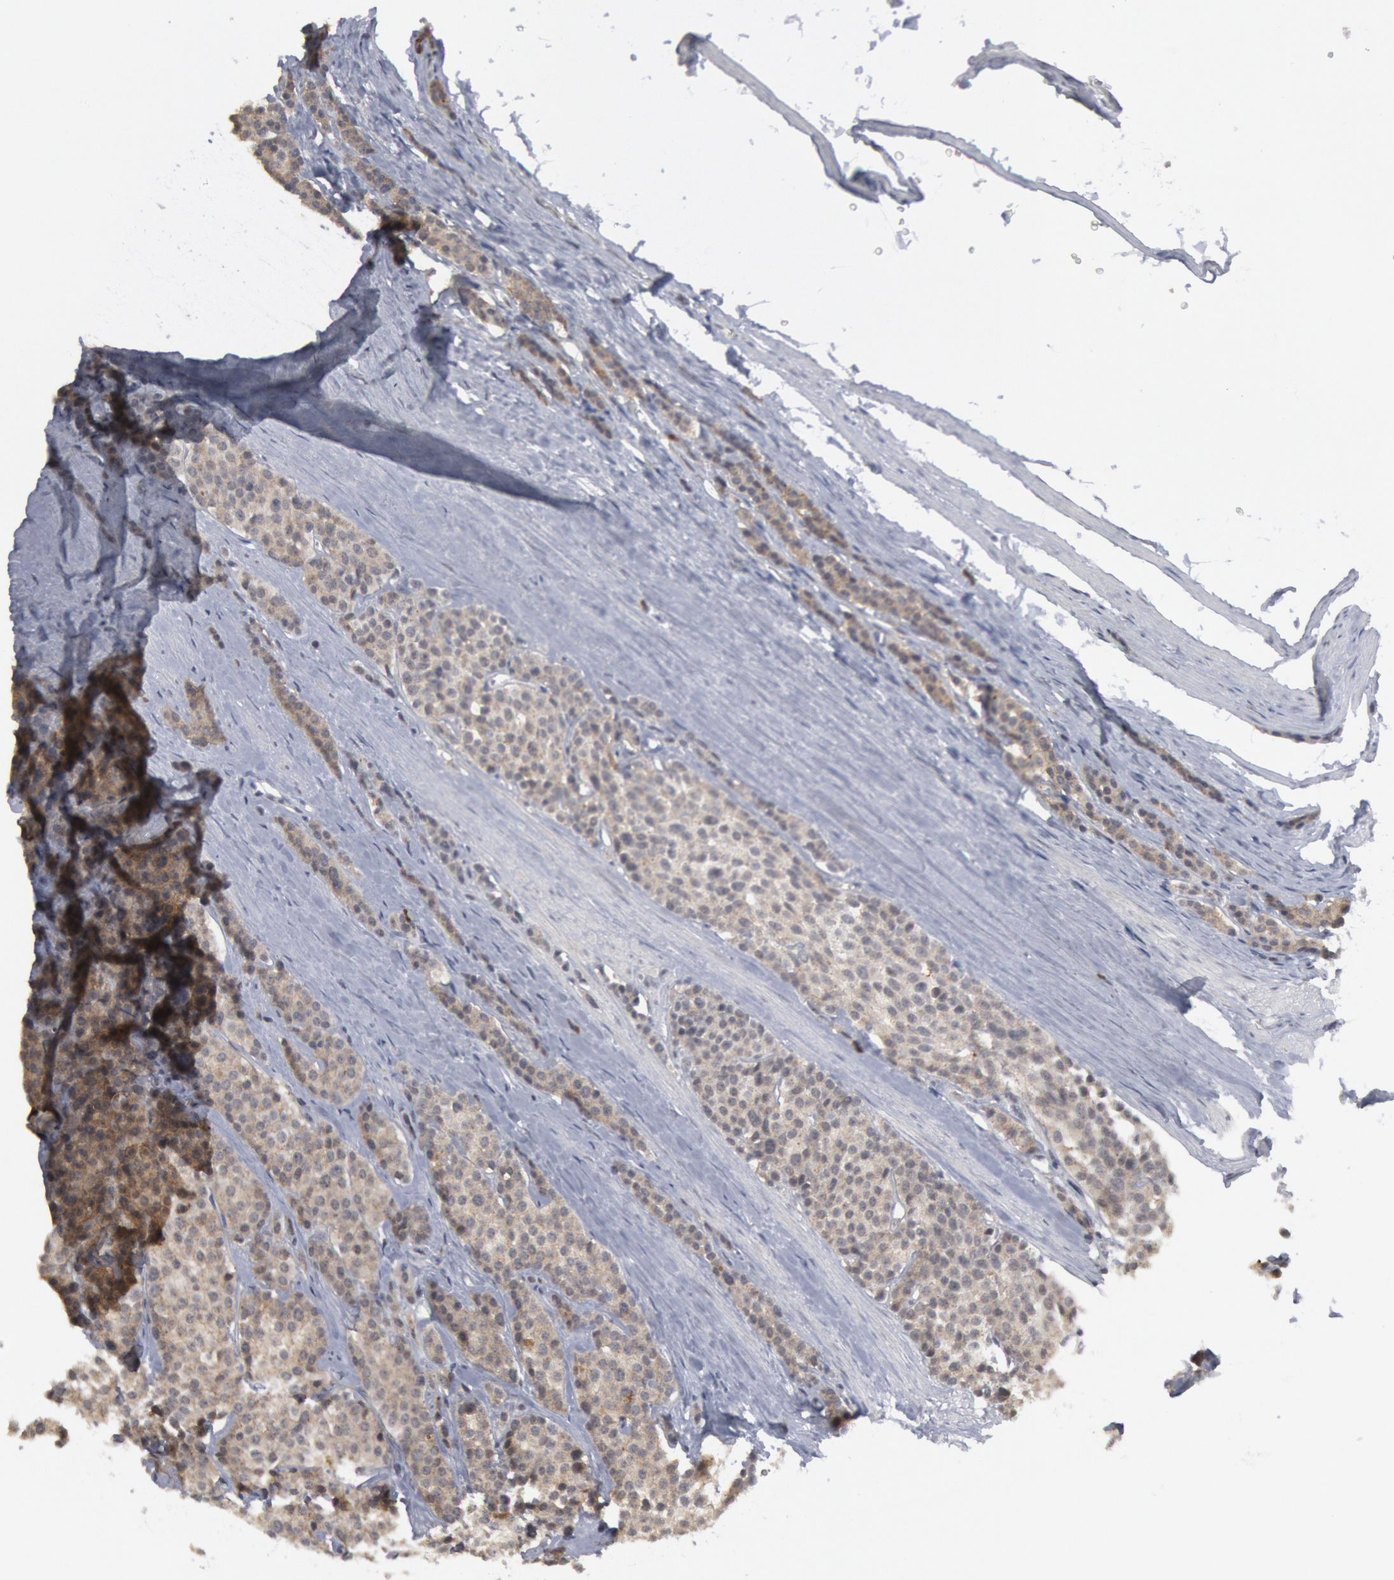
{"staining": {"intensity": "negative", "quantity": "none", "location": "none"}, "tissue": "carcinoid", "cell_type": "Tumor cells", "image_type": "cancer", "snomed": [{"axis": "morphology", "description": "Carcinoid, malignant, NOS"}, {"axis": "topography", "description": "Small intestine"}], "caption": "Tumor cells show no significant protein positivity in carcinoid.", "gene": "FOXO1", "patient": {"sex": "male", "age": 60}}